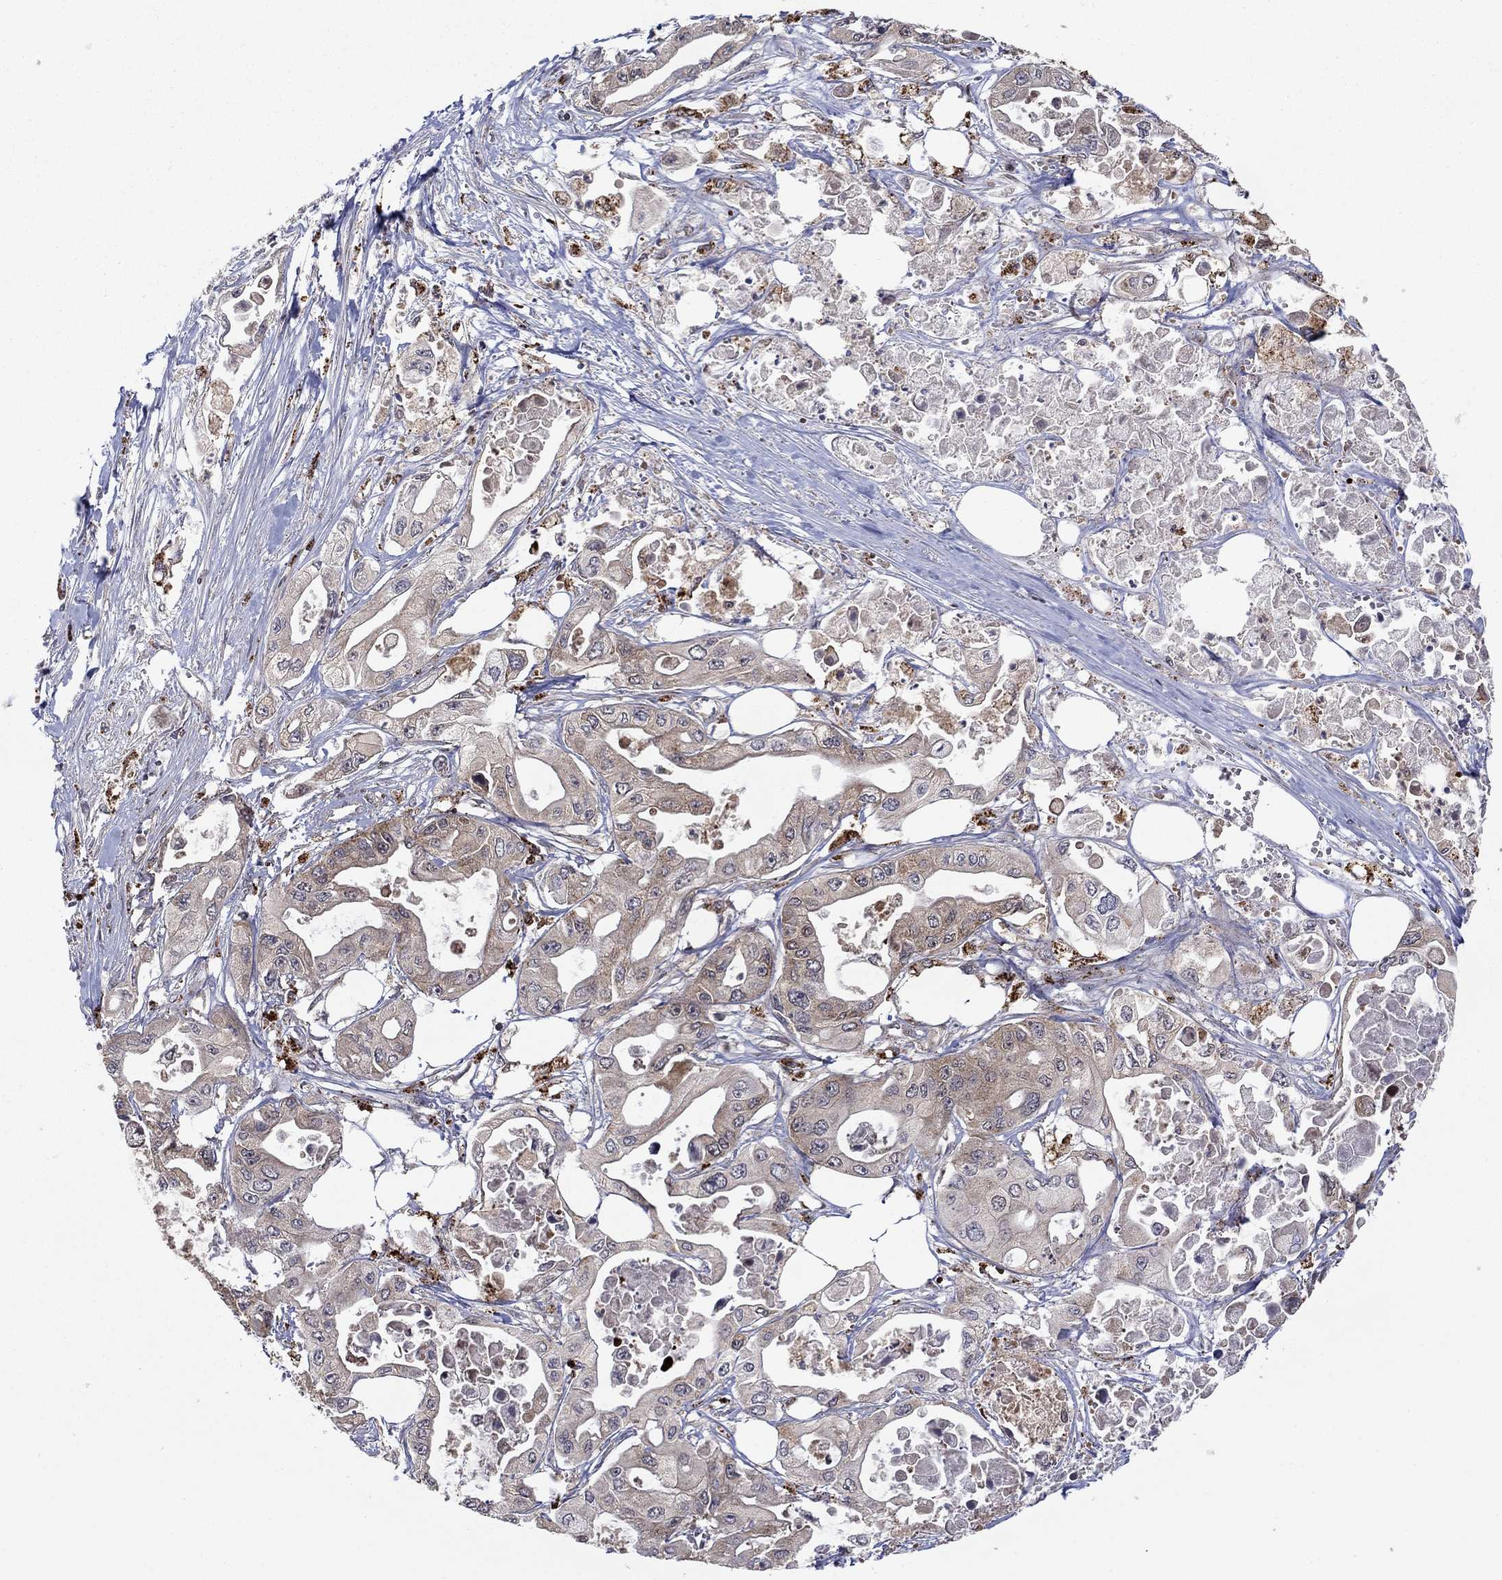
{"staining": {"intensity": "weak", "quantity": ">75%", "location": "cytoplasmic/membranous"}, "tissue": "pancreatic cancer", "cell_type": "Tumor cells", "image_type": "cancer", "snomed": [{"axis": "morphology", "description": "Adenocarcinoma, NOS"}, {"axis": "topography", "description": "Pancreas"}], "caption": "Approximately >75% of tumor cells in human pancreatic cancer exhibit weak cytoplasmic/membranous protein positivity as visualized by brown immunohistochemical staining.", "gene": "LPCAT4", "patient": {"sex": "male", "age": 70}}